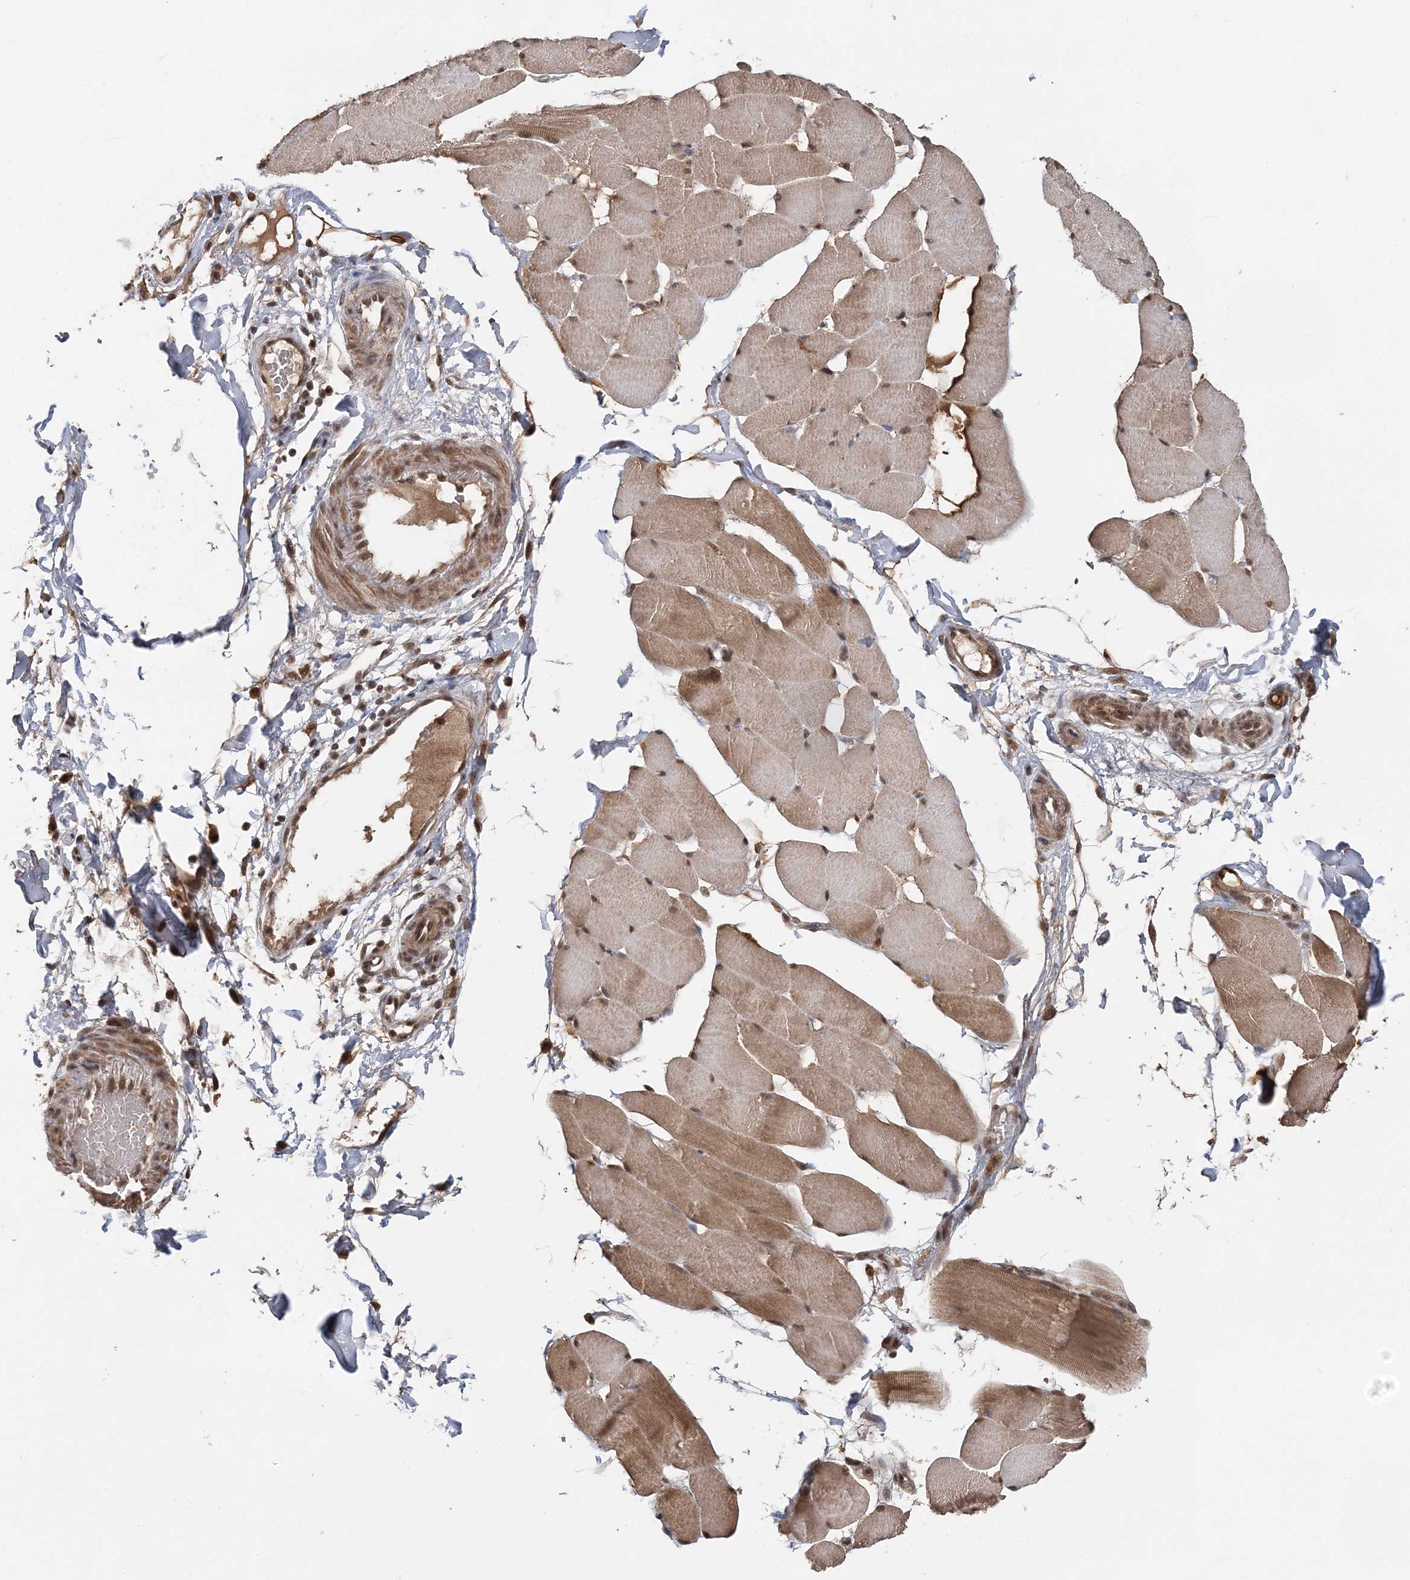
{"staining": {"intensity": "moderate", "quantity": ">75%", "location": "cytoplasmic/membranous,nuclear"}, "tissue": "skeletal muscle", "cell_type": "Myocytes", "image_type": "normal", "snomed": [{"axis": "morphology", "description": "Normal tissue, NOS"}, {"axis": "topography", "description": "Skin"}, {"axis": "topography", "description": "Skeletal muscle"}], "caption": "Protein positivity by immunohistochemistry displays moderate cytoplasmic/membranous,nuclear expression in approximately >75% of myocytes in benign skeletal muscle. (DAB (3,3'-diaminobenzidine) = brown stain, brightfield microscopy at high magnification).", "gene": "TSHZ2", "patient": {"sex": "male", "age": 83}}